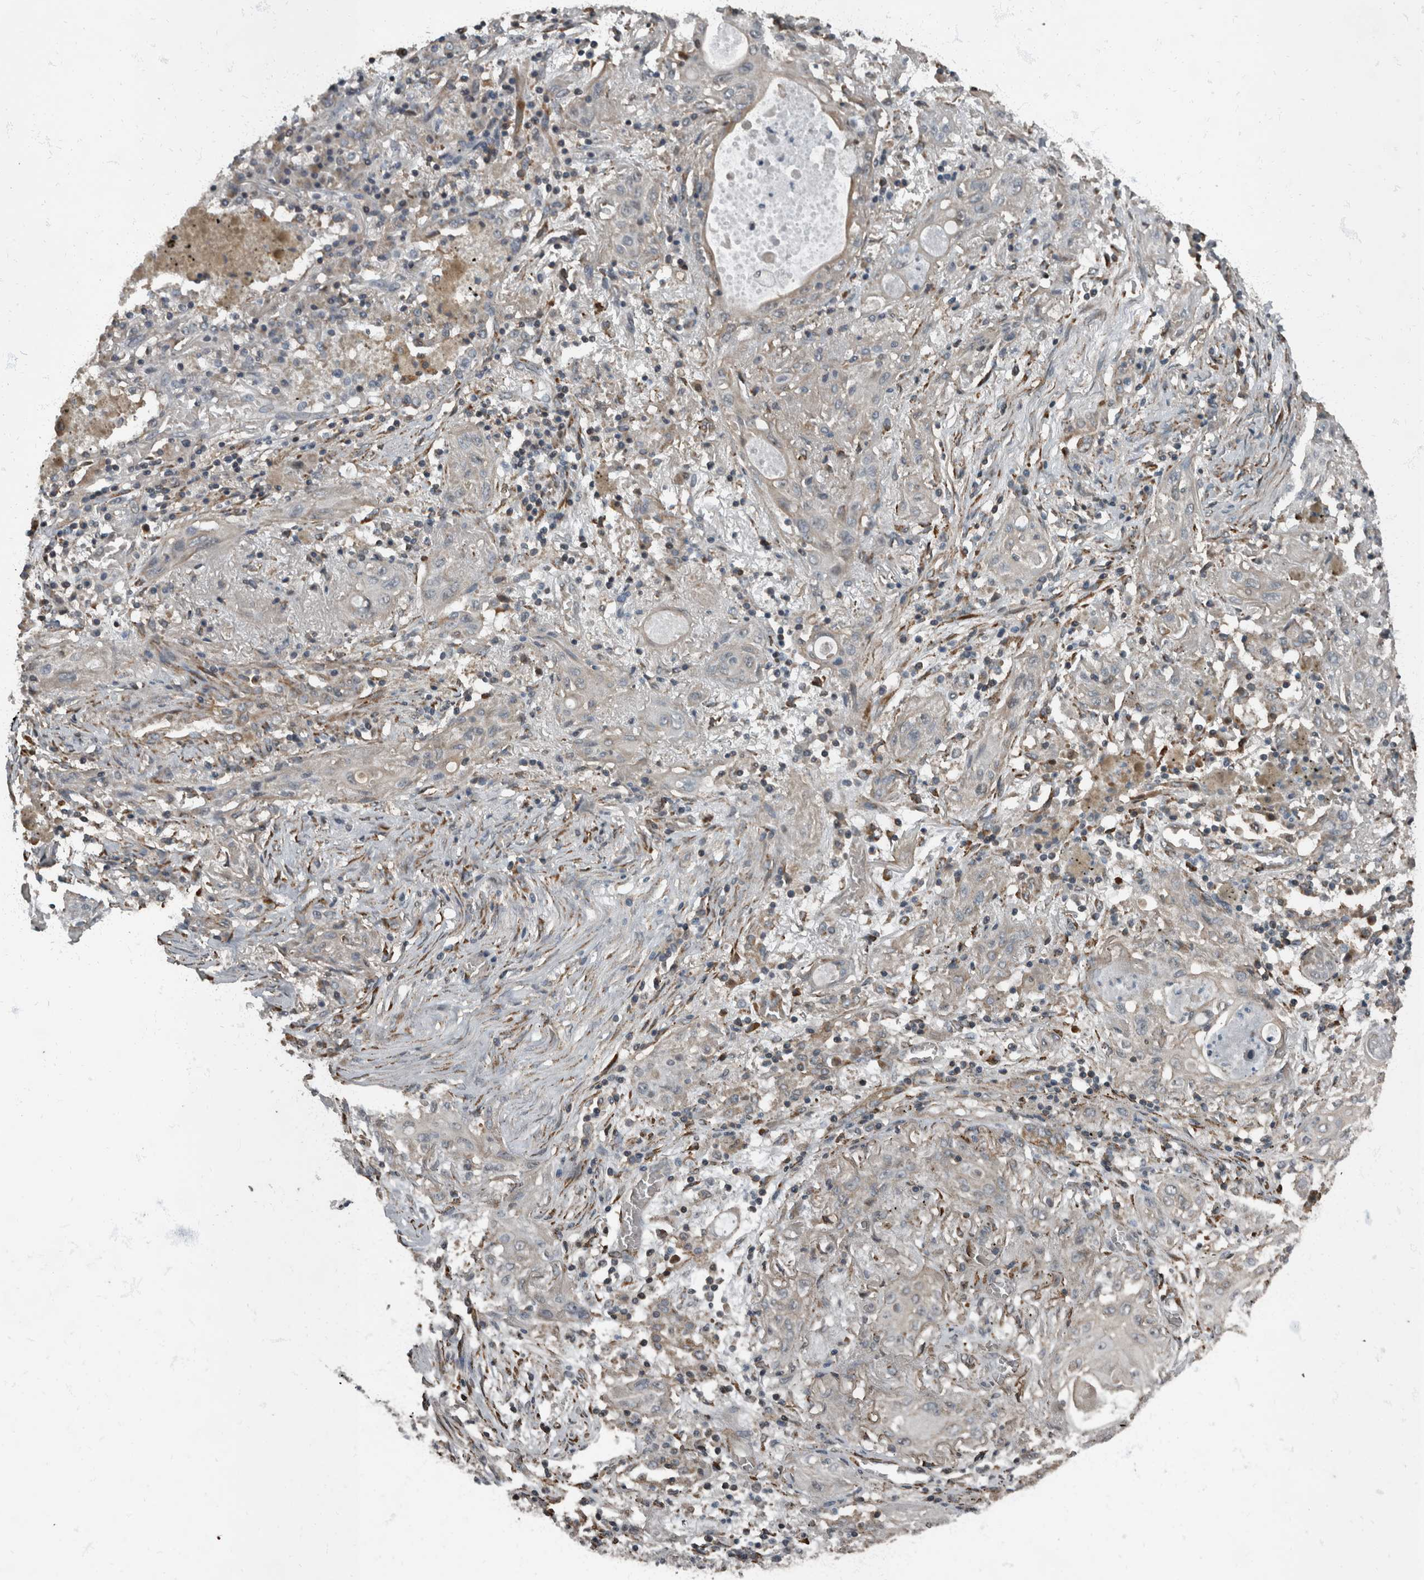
{"staining": {"intensity": "negative", "quantity": "none", "location": "none"}, "tissue": "lung cancer", "cell_type": "Tumor cells", "image_type": "cancer", "snomed": [{"axis": "morphology", "description": "Squamous cell carcinoma, NOS"}, {"axis": "topography", "description": "Lung"}], "caption": "Histopathology image shows no protein staining in tumor cells of lung squamous cell carcinoma tissue.", "gene": "RABGGTB", "patient": {"sex": "female", "age": 47}}